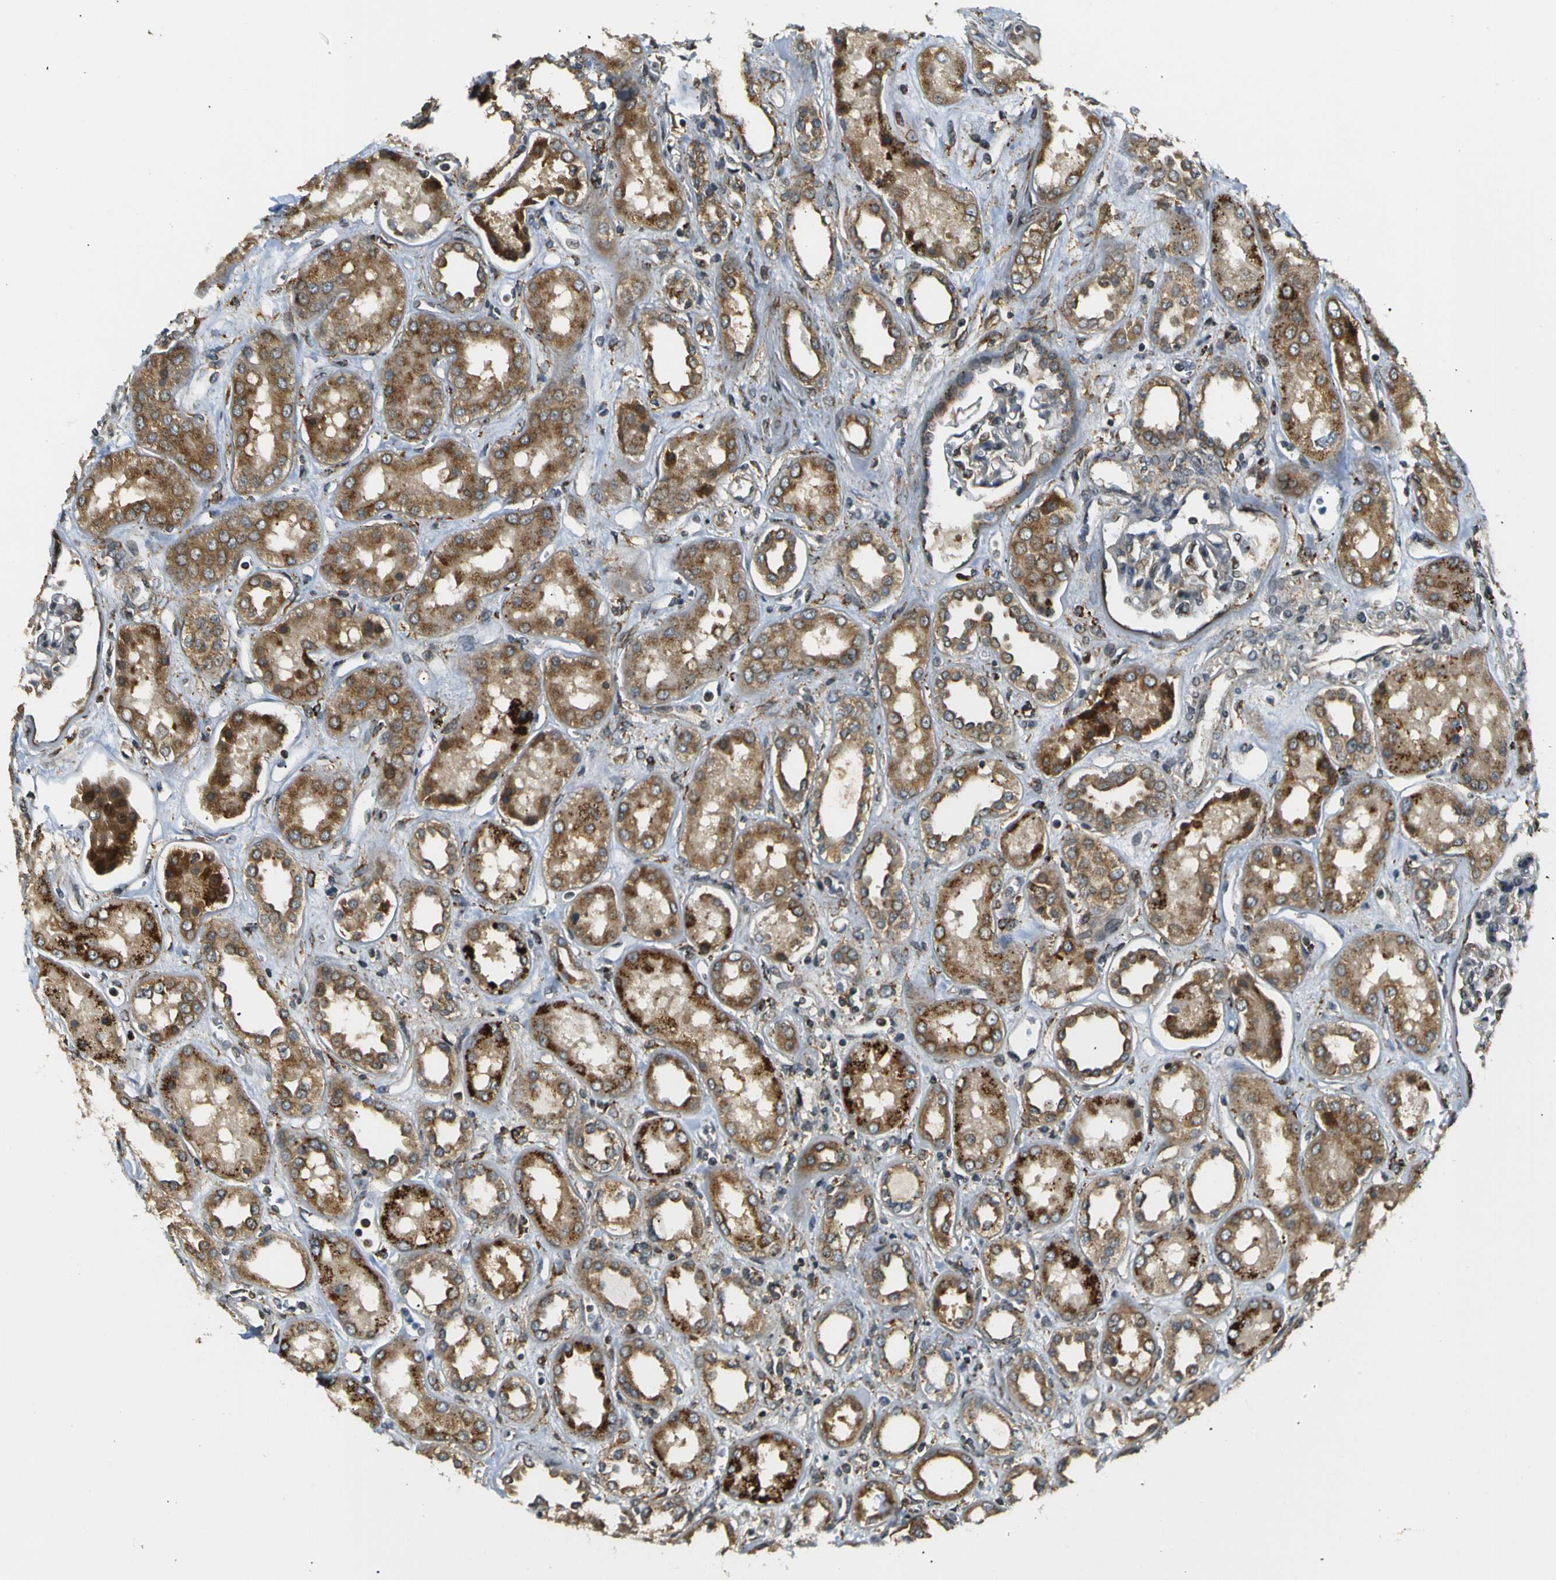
{"staining": {"intensity": "moderate", "quantity": "<25%", "location": "cytoplasmic/membranous"}, "tissue": "kidney", "cell_type": "Cells in glomeruli", "image_type": "normal", "snomed": [{"axis": "morphology", "description": "Normal tissue, NOS"}, {"axis": "topography", "description": "Kidney"}], "caption": "Approximately <25% of cells in glomeruli in normal human kidney reveal moderate cytoplasmic/membranous protein staining as visualized by brown immunohistochemical staining.", "gene": "ABCE1", "patient": {"sex": "male", "age": 59}}